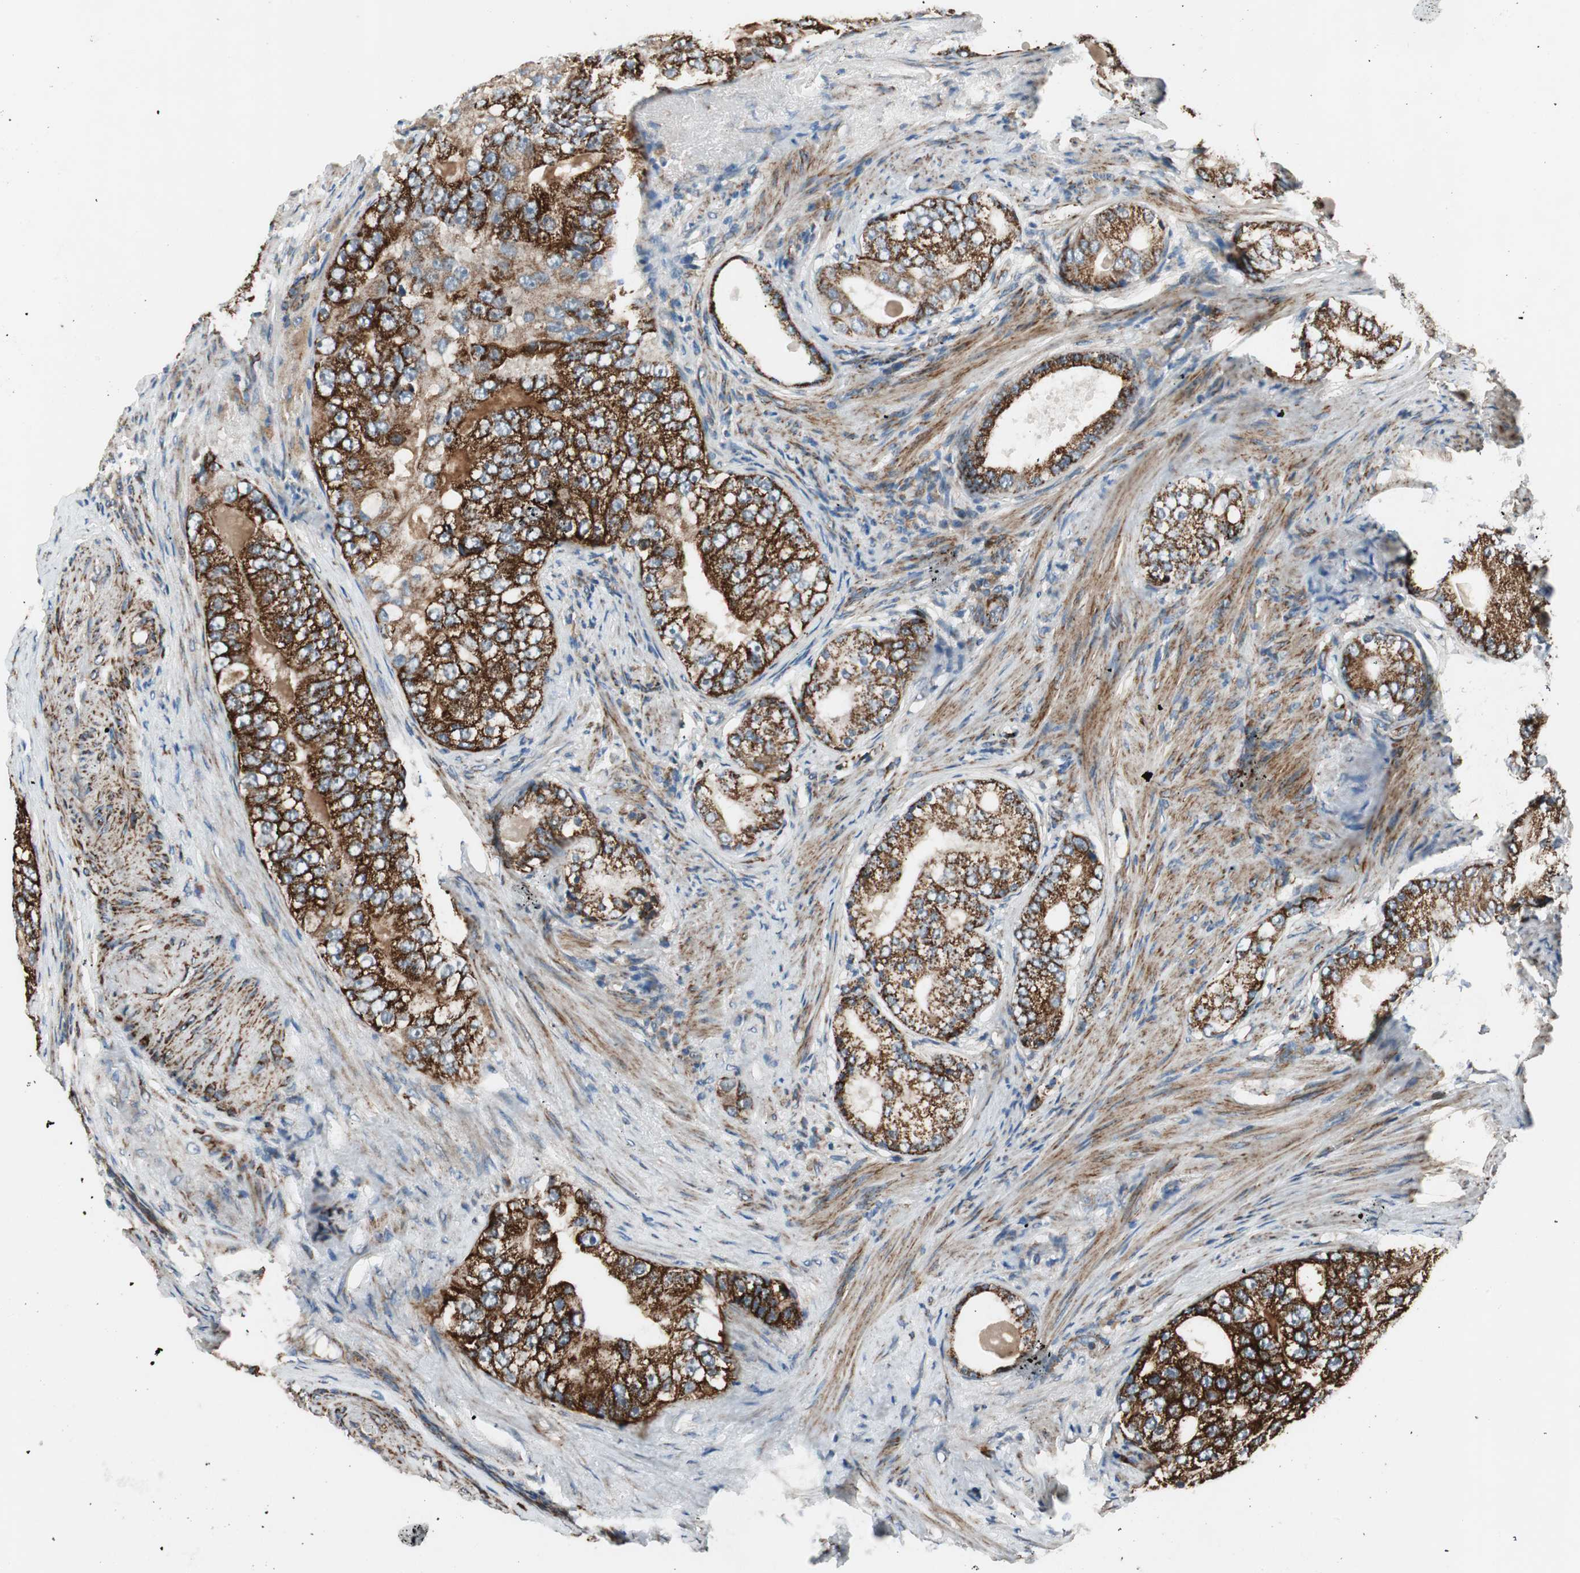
{"staining": {"intensity": "strong", "quantity": ">75%", "location": "cytoplasmic/membranous"}, "tissue": "prostate cancer", "cell_type": "Tumor cells", "image_type": "cancer", "snomed": [{"axis": "morphology", "description": "Adenocarcinoma, High grade"}, {"axis": "topography", "description": "Prostate"}], "caption": "IHC of human prostate cancer reveals high levels of strong cytoplasmic/membranous staining in about >75% of tumor cells. (DAB (3,3'-diaminobenzidine) IHC, brown staining for protein, blue staining for nuclei).", "gene": "AKAP1", "patient": {"sex": "male", "age": 66}}